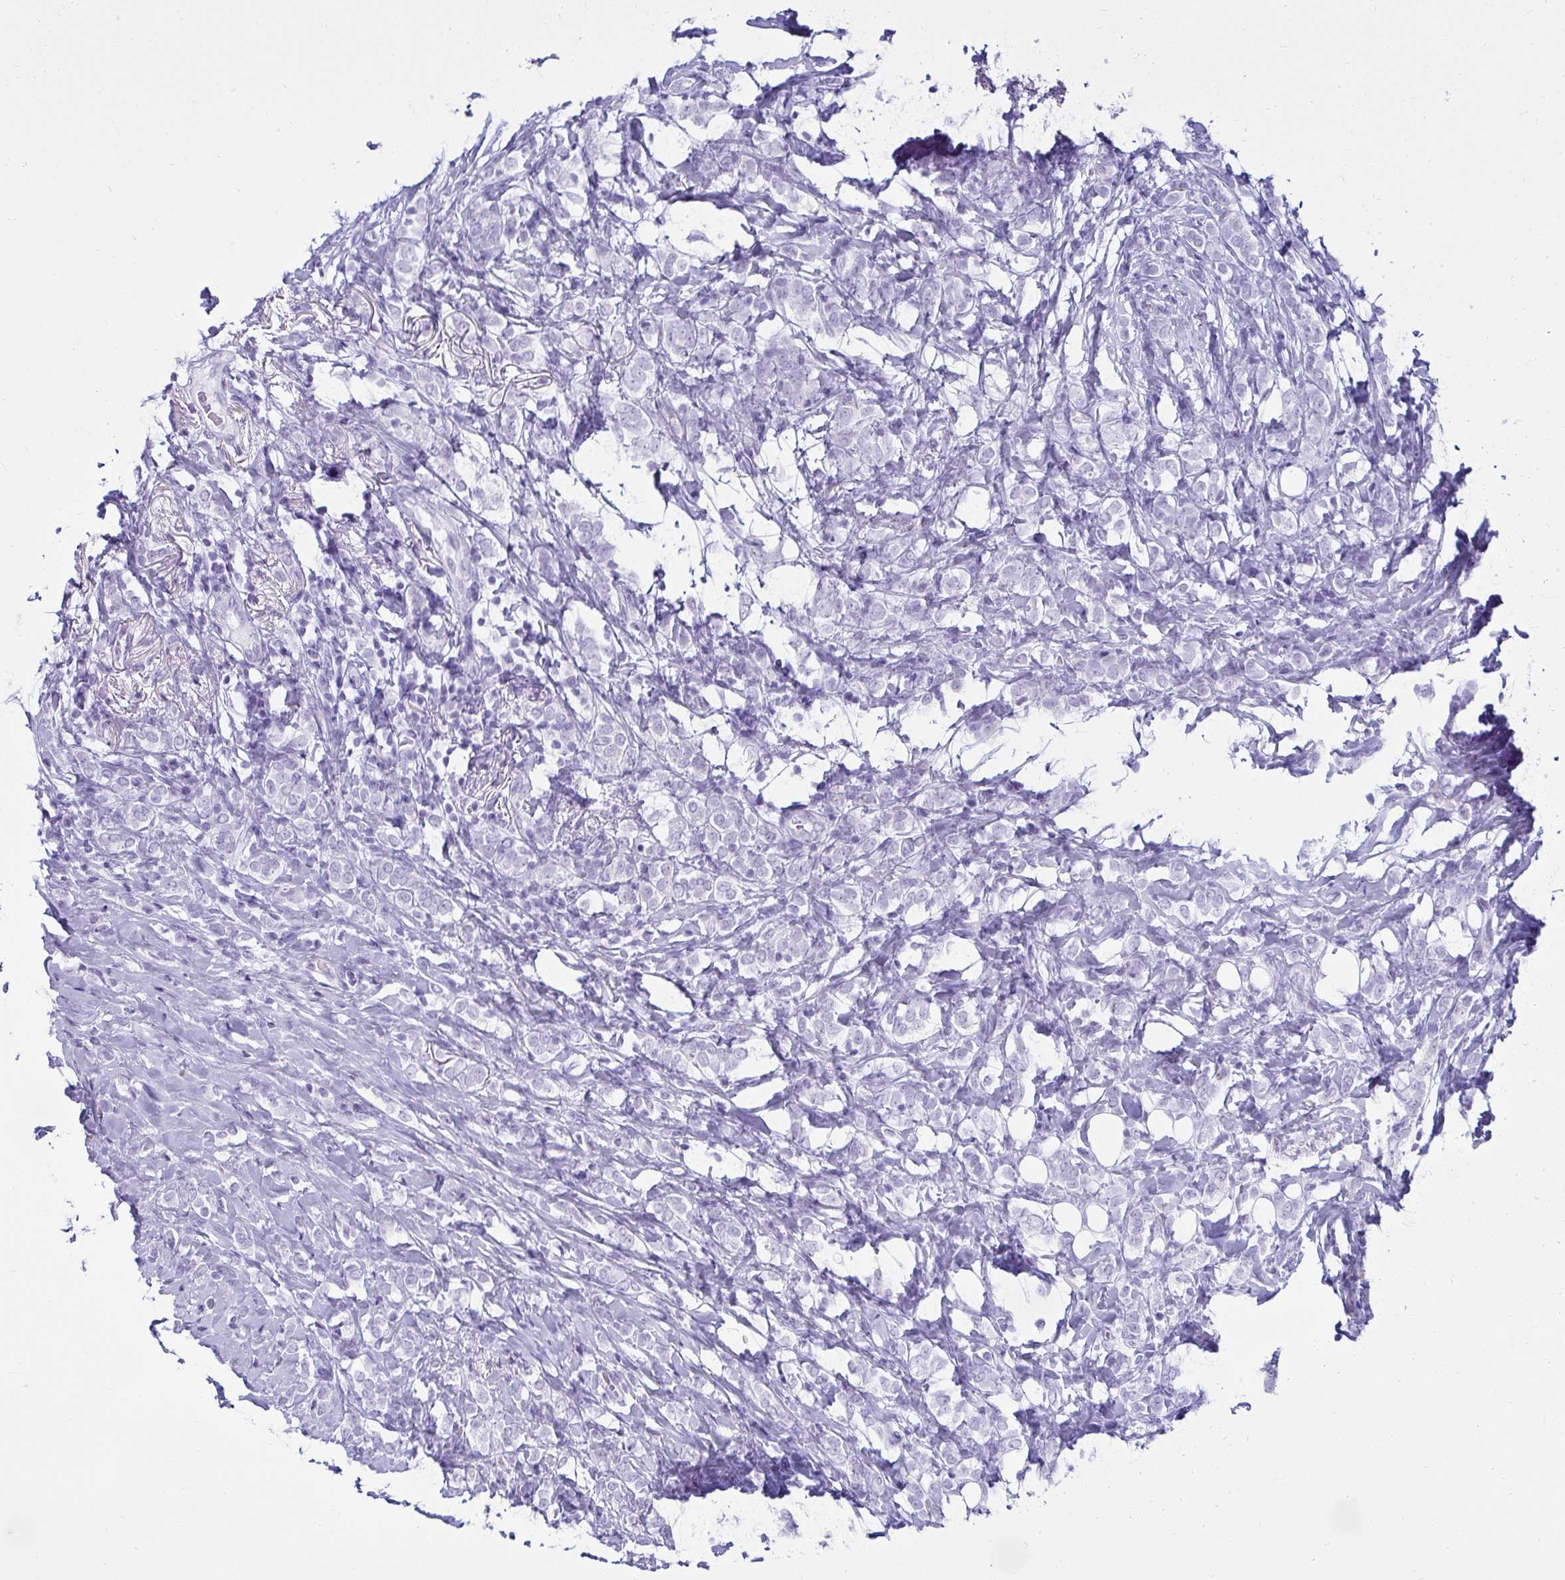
{"staining": {"intensity": "negative", "quantity": "none", "location": "none"}, "tissue": "breast cancer", "cell_type": "Tumor cells", "image_type": "cancer", "snomed": [{"axis": "morphology", "description": "Lobular carcinoma"}, {"axis": "topography", "description": "Breast"}], "caption": "Immunohistochemistry (IHC) histopathology image of lobular carcinoma (breast) stained for a protein (brown), which shows no staining in tumor cells.", "gene": "CLGN", "patient": {"sex": "female", "age": 49}}